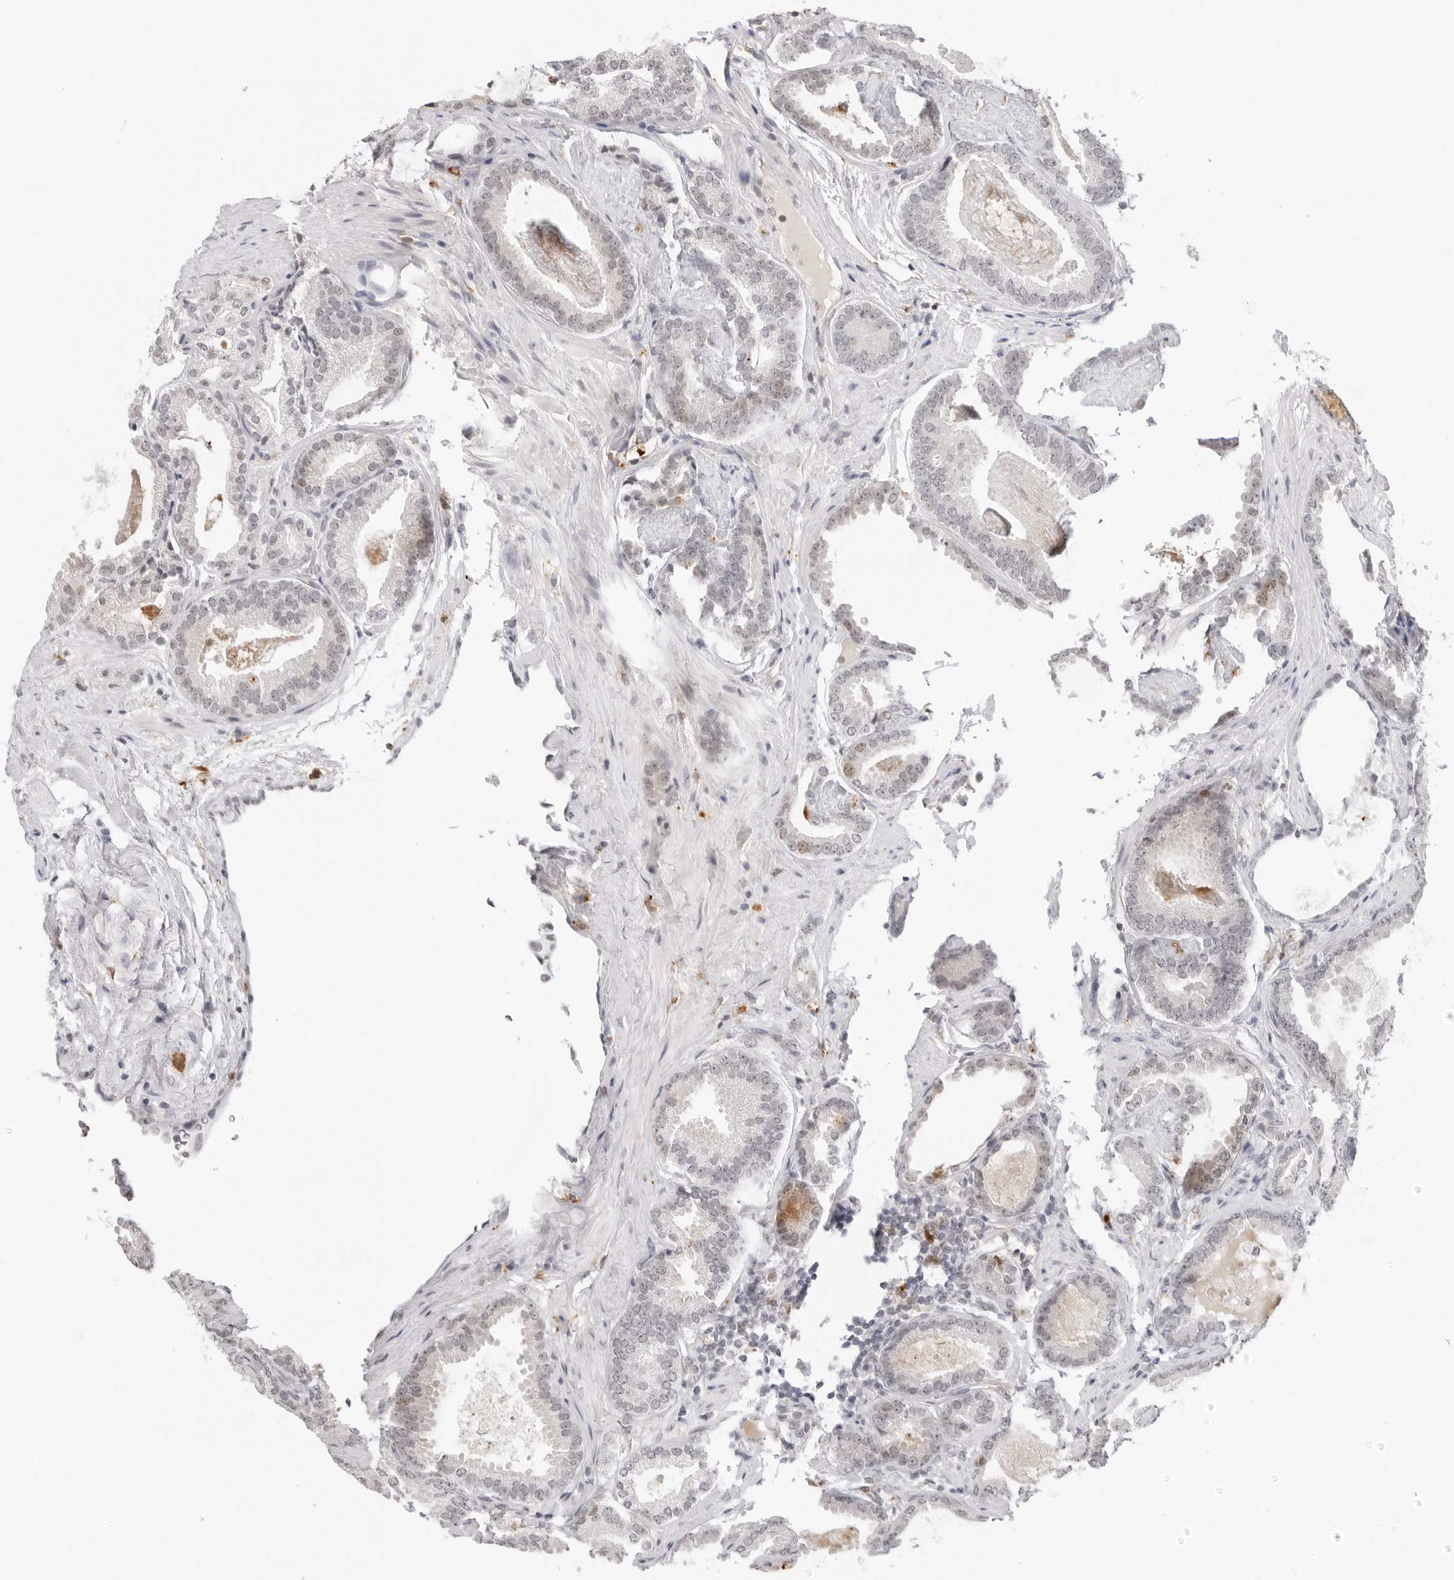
{"staining": {"intensity": "negative", "quantity": "none", "location": "none"}, "tissue": "prostate cancer", "cell_type": "Tumor cells", "image_type": "cancer", "snomed": [{"axis": "morphology", "description": "Adenocarcinoma, Low grade"}, {"axis": "topography", "description": "Prostate"}], "caption": "This is an IHC image of human prostate low-grade adenocarcinoma. There is no staining in tumor cells.", "gene": "MSH6", "patient": {"sex": "male", "age": 71}}